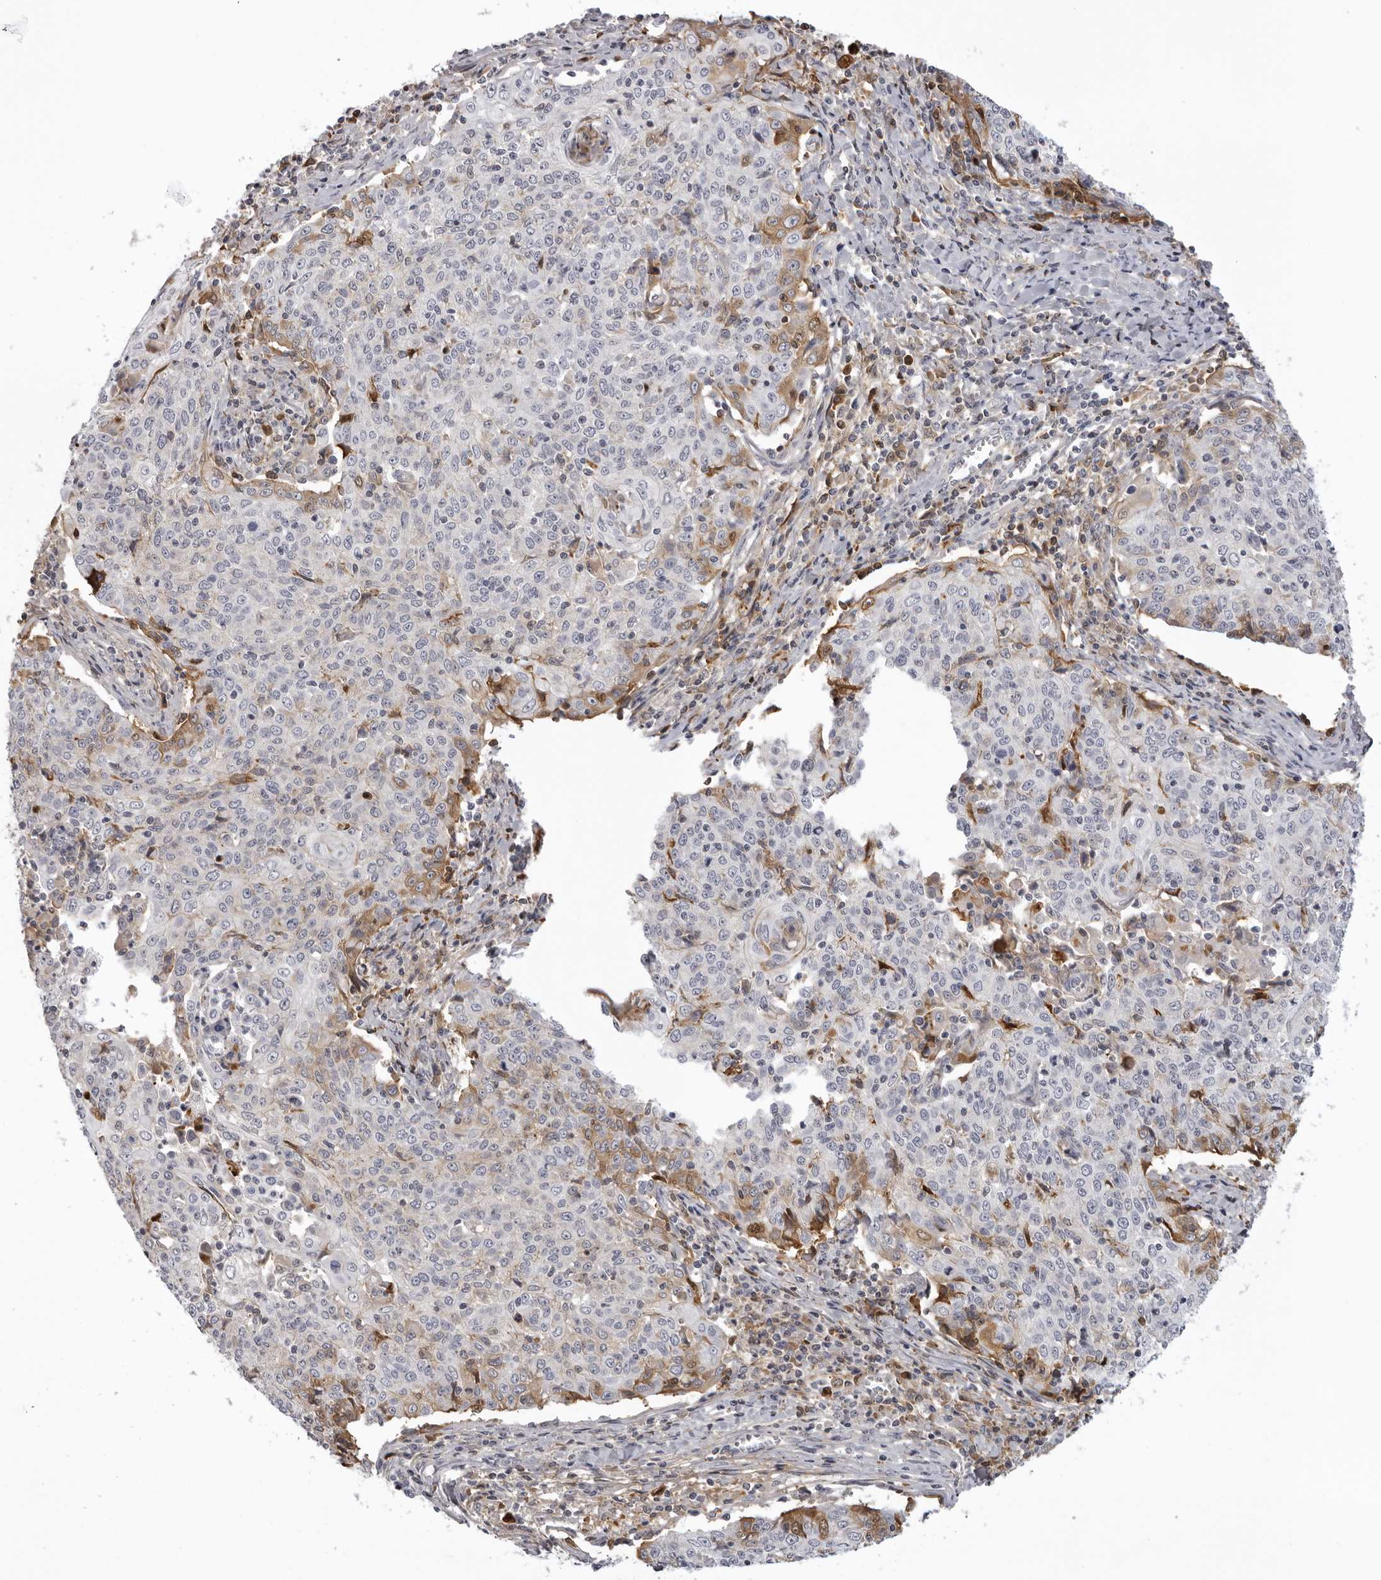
{"staining": {"intensity": "negative", "quantity": "none", "location": "none"}, "tissue": "cervical cancer", "cell_type": "Tumor cells", "image_type": "cancer", "snomed": [{"axis": "morphology", "description": "Squamous cell carcinoma, NOS"}, {"axis": "topography", "description": "Cervix"}], "caption": "DAB (3,3'-diaminobenzidine) immunohistochemical staining of human cervical cancer (squamous cell carcinoma) reveals no significant positivity in tumor cells.", "gene": "PLEKHF2", "patient": {"sex": "female", "age": 48}}